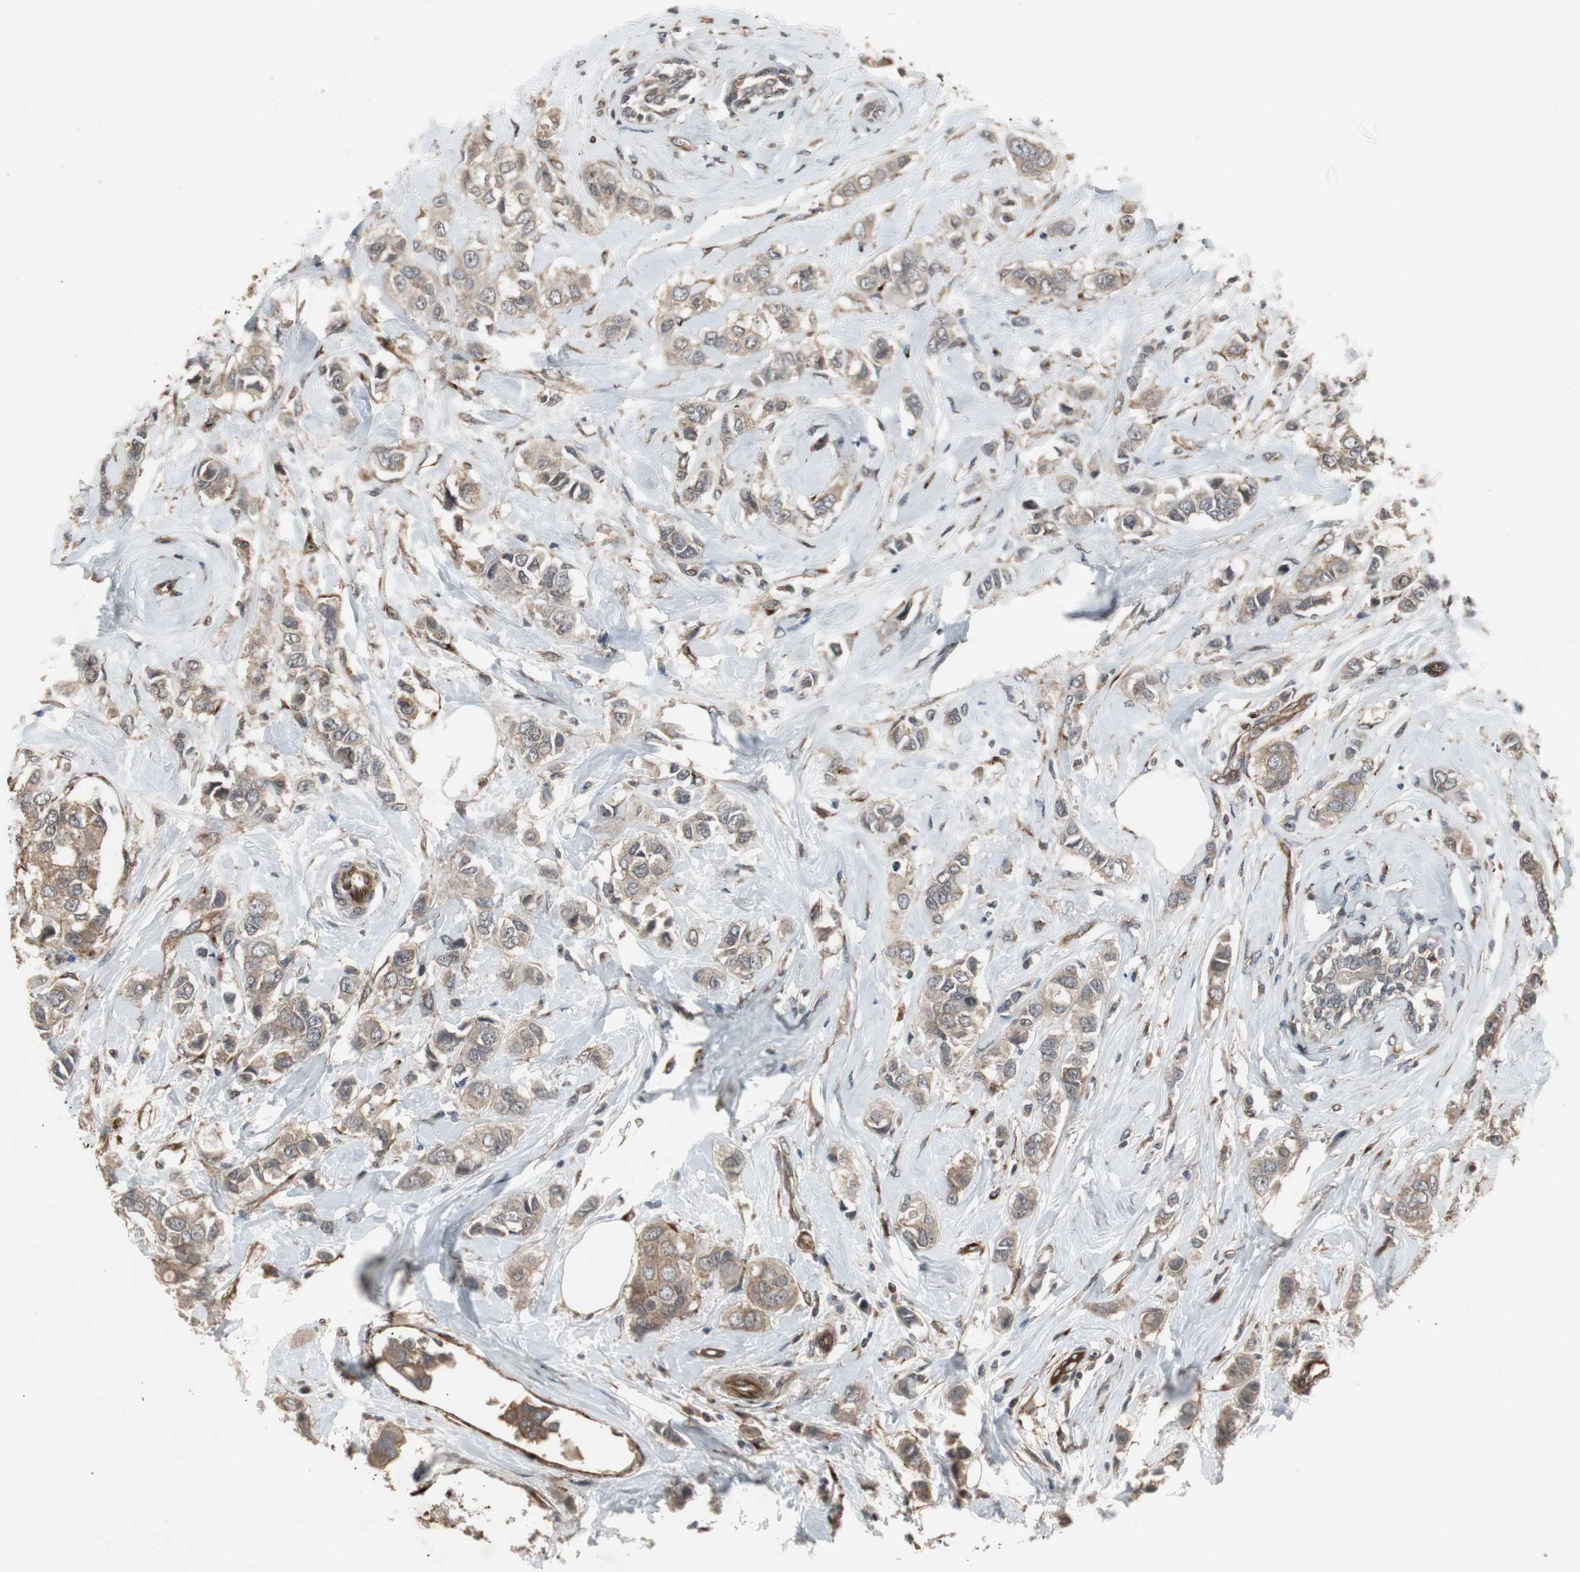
{"staining": {"intensity": "weak", "quantity": ">75%", "location": "cytoplasmic/membranous"}, "tissue": "breast cancer", "cell_type": "Tumor cells", "image_type": "cancer", "snomed": [{"axis": "morphology", "description": "Duct carcinoma"}, {"axis": "topography", "description": "Breast"}], "caption": "Approximately >75% of tumor cells in human breast infiltrating ductal carcinoma reveal weak cytoplasmic/membranous protein expression as visualized by brown immunohistochemical staining.", "gene": "ATP2B2", "patient": {"sex": "female", "age": 50}}